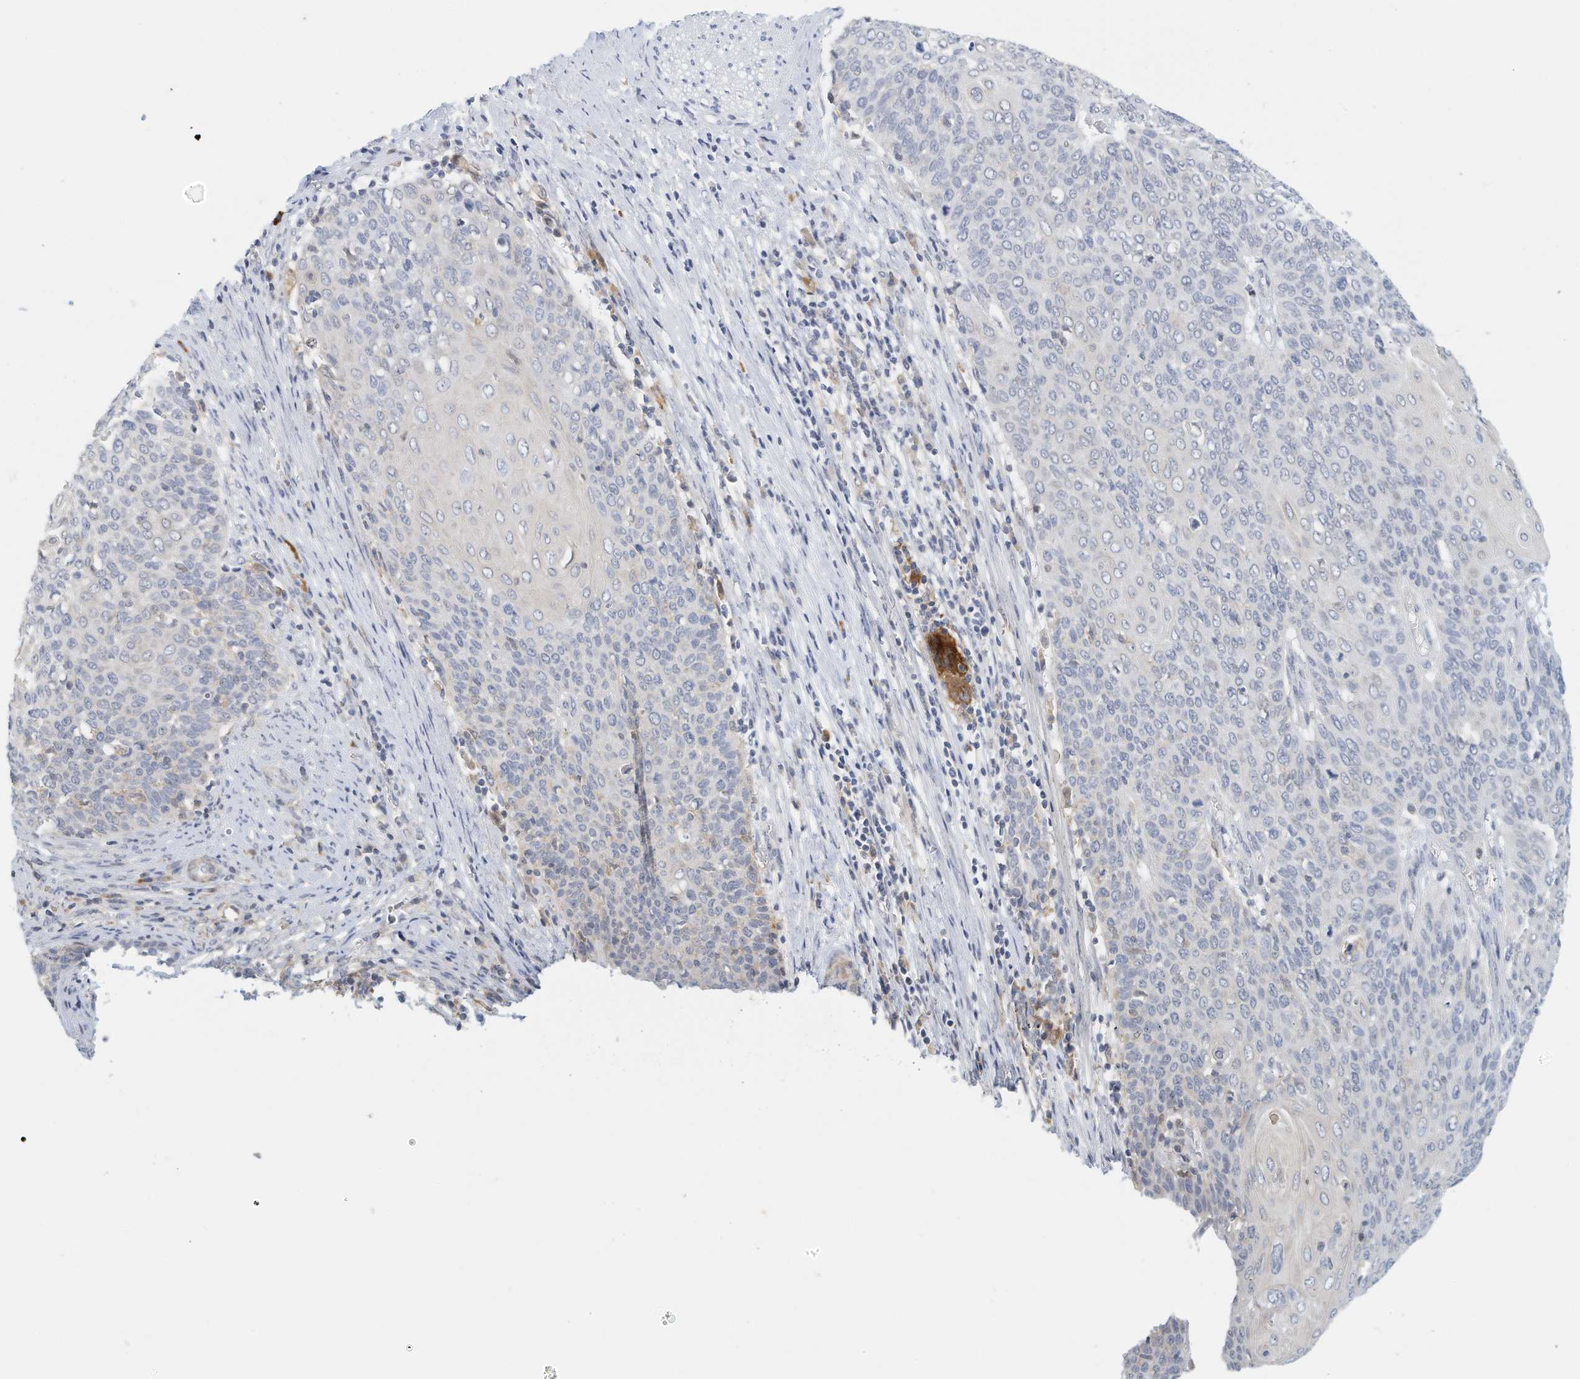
{"staining": {"intensity": "negative", "quantity": "none", "location": "none"}, "tissue": "cervical cancer", "cell_type": "Tumor cells", "image_type": "cancer", "snomed": [{"axis": "morphology", "description": "Squamous cell carcinoma, NOS"}, {"axis": "topography", "description": "Cervix"}], "caption": "IHC of cervical cancer (squamous cell carcinoma) shows no positivity in tumor cells.", "gene": "MICAL1", "patient": {"sex": "female", "age": 39}}